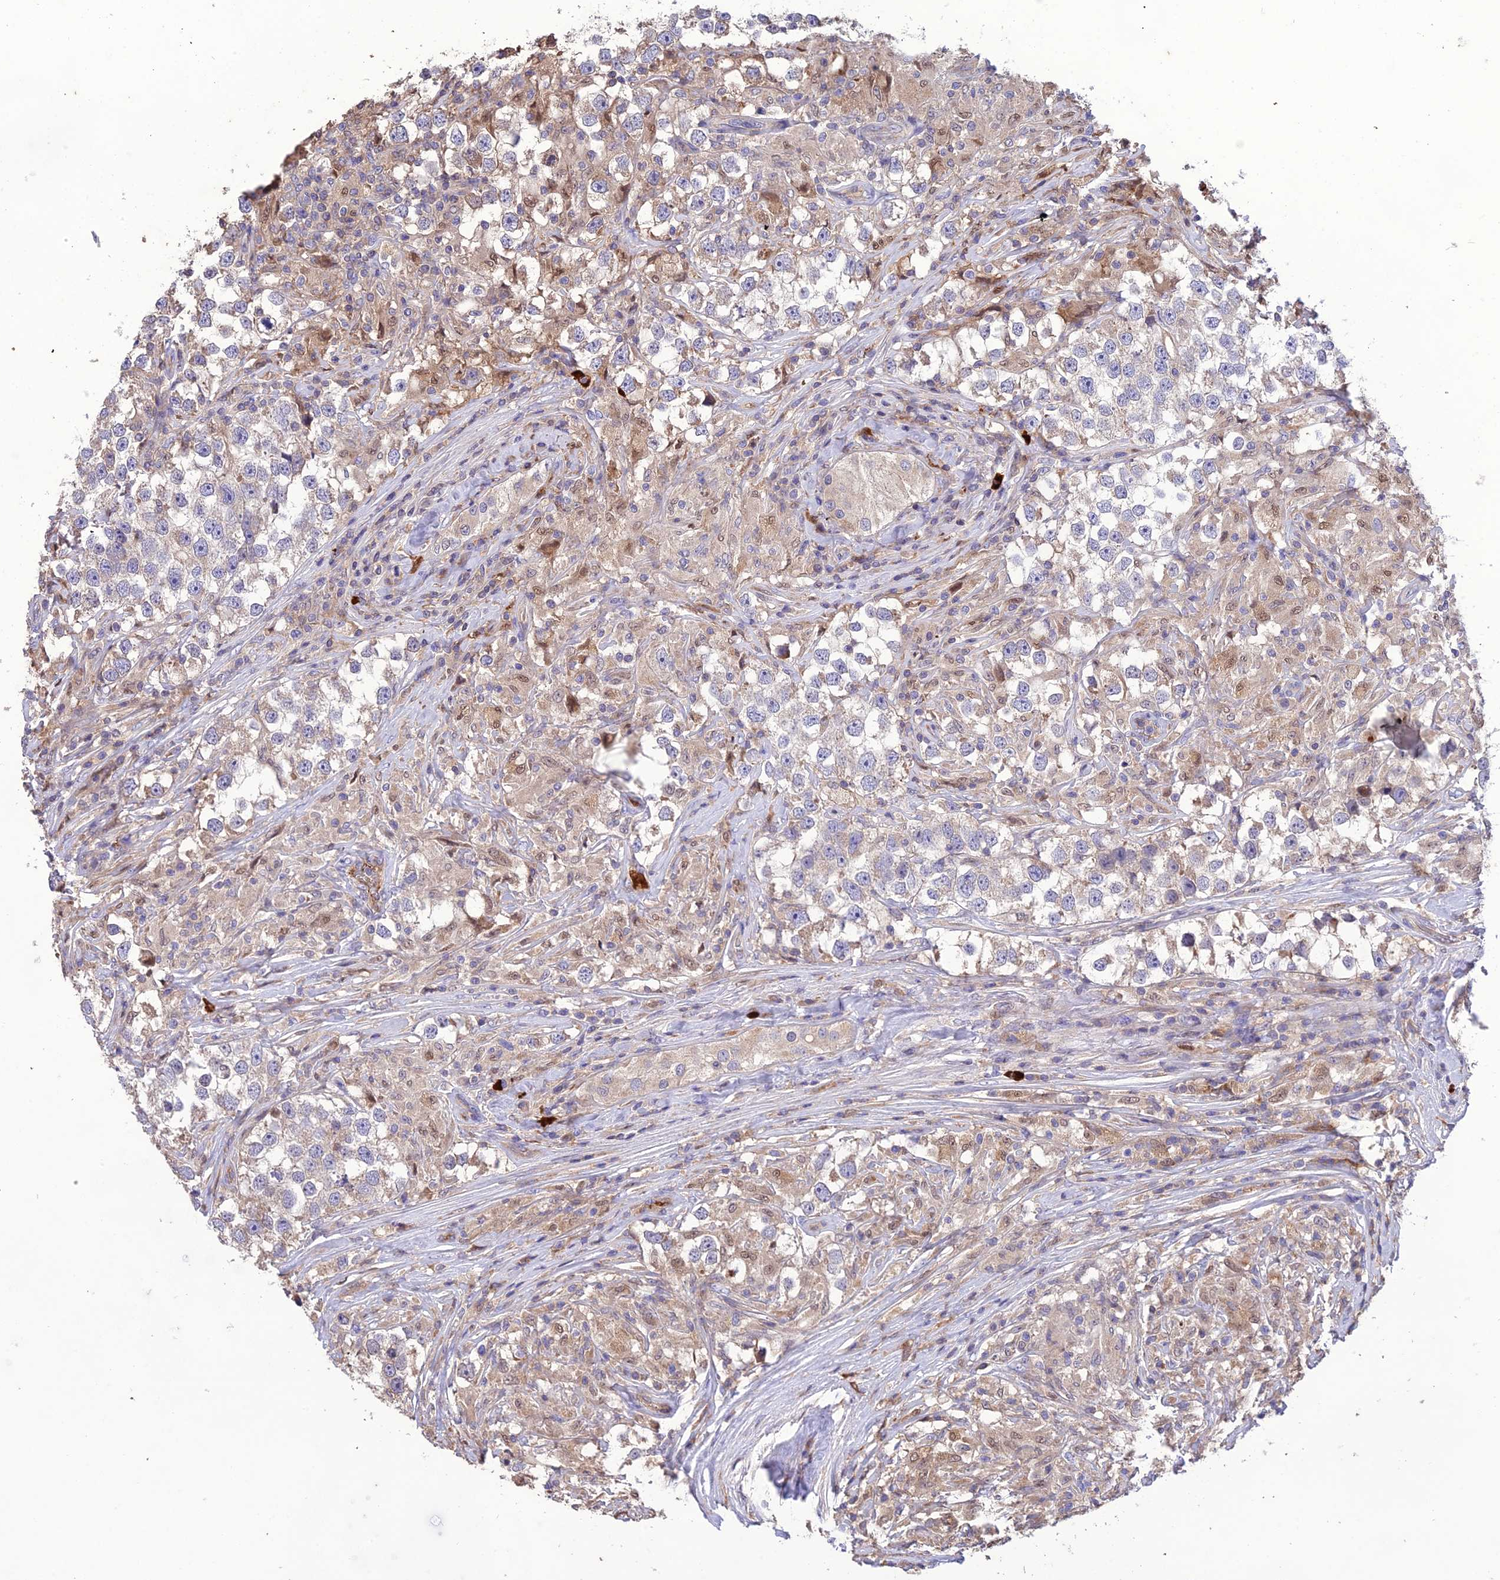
{"staining": {"intensity": "weak", "quantity": "<25%", "location": "cytoplasmic/membranous"}, "tissue": "testis cancer", "cell_type": "Tumor cells", "image_type": "cancer", "snomed": [{"axis": "morphology", "description": "Seminoma, NOS"}, {"axis": "topography", "description": "Testis"}], "caption": "Human testis cancer (seminoma) stained for a protein using immunohistochemistry shows no staining in tumor cells.", "gene": "MIOS", "patient": {"sex": "male", "age": 46}}